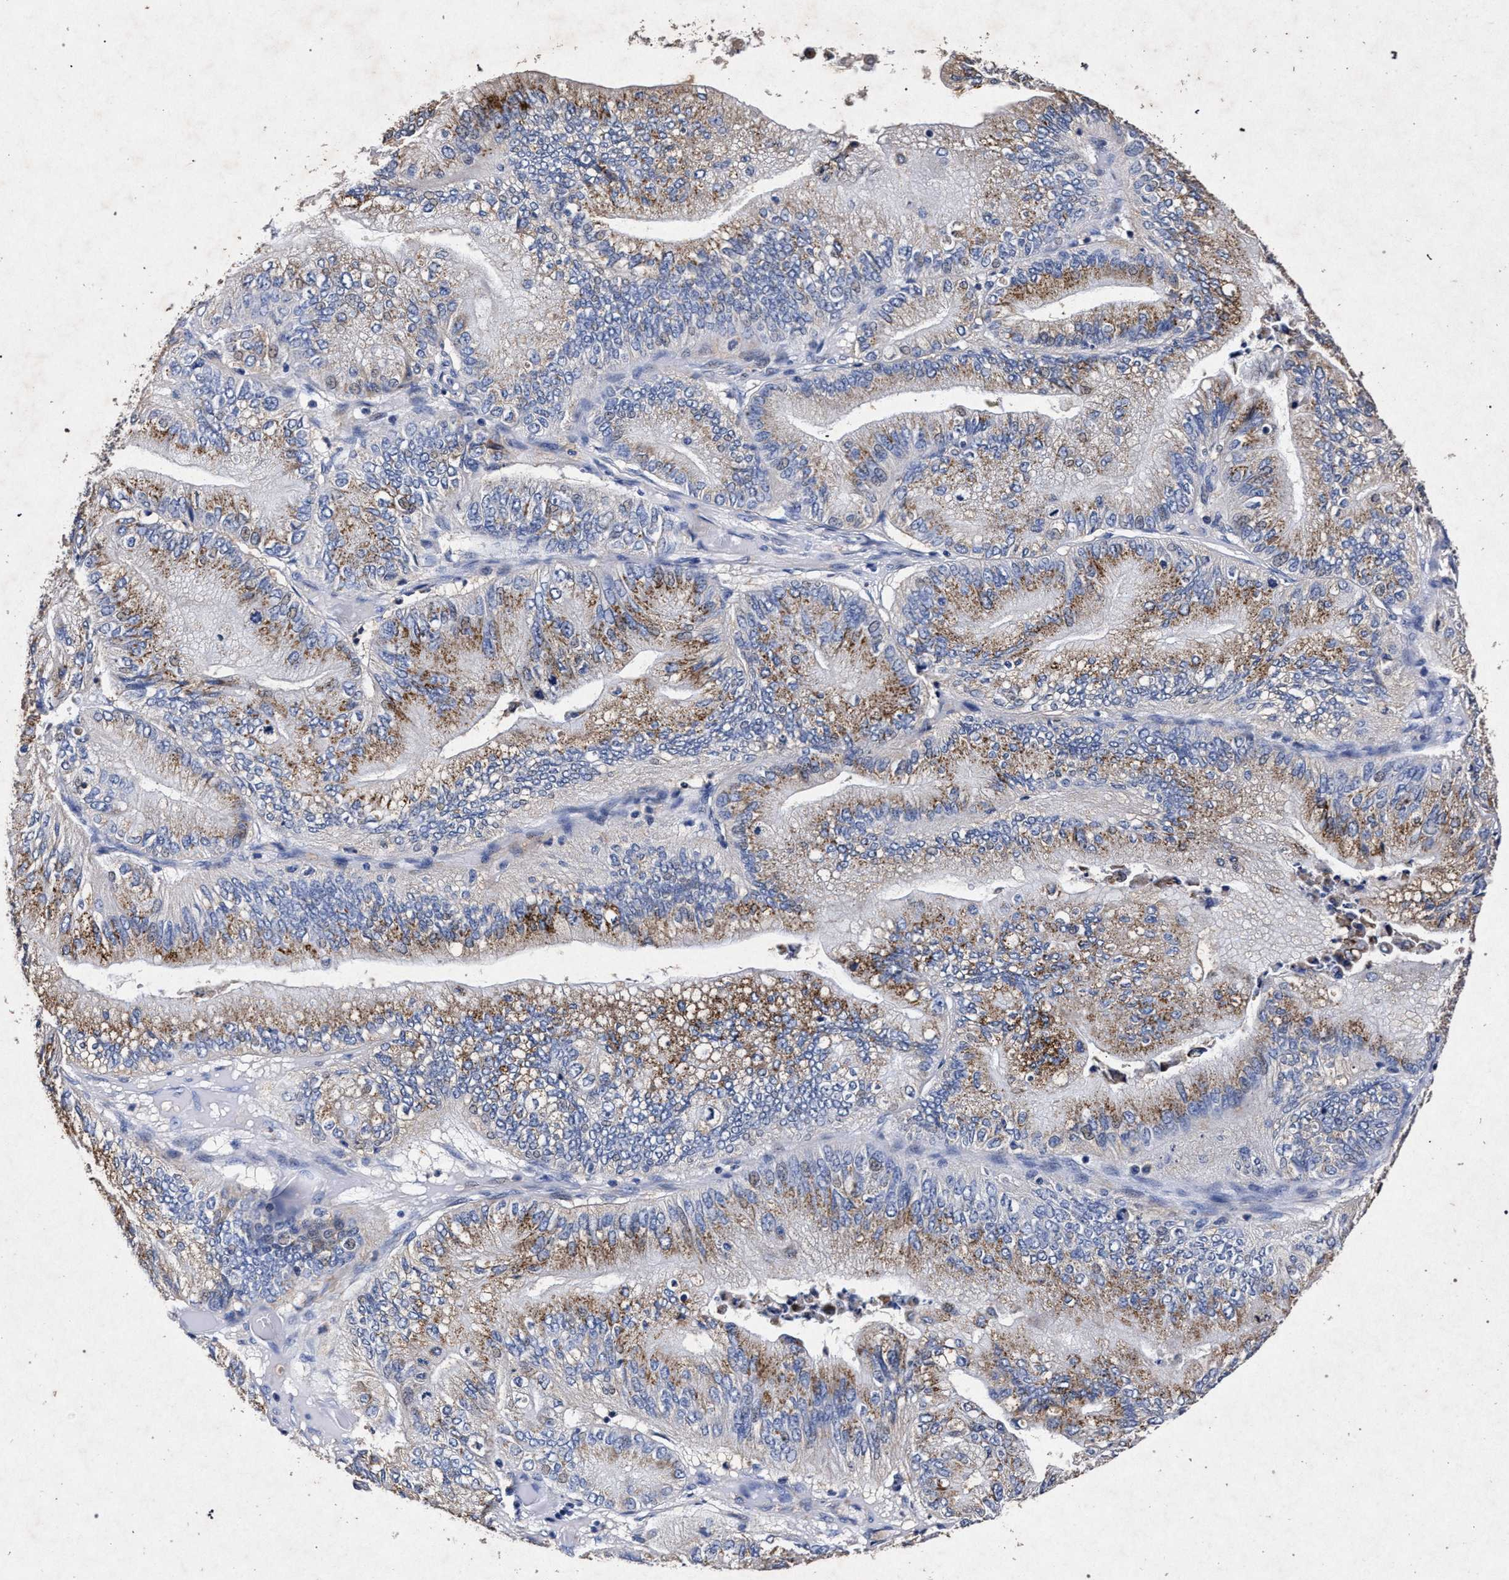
{"staining": {"intensity": "moderate", "quantity": ">75%", "location": "cytoplasmic/membranous"}, "tissue": "ovarian cancer", "cell_type": "Tumor cells", "image_type": "cancer", "snomed": [{"axis": "morphology", "description": "Cystadenocarcinoma, mucinous, NOS"}, {"axis": "topography", "description": "Ovary"}], "caption": "Brown immunohistochemical staining in ovarian cancer demonstrates moderate cytoplasmic/membranous expression in about >75% of tumor cells.", "gene": "ATP1A2", "patient": {"sex": "female", "age": 61}}